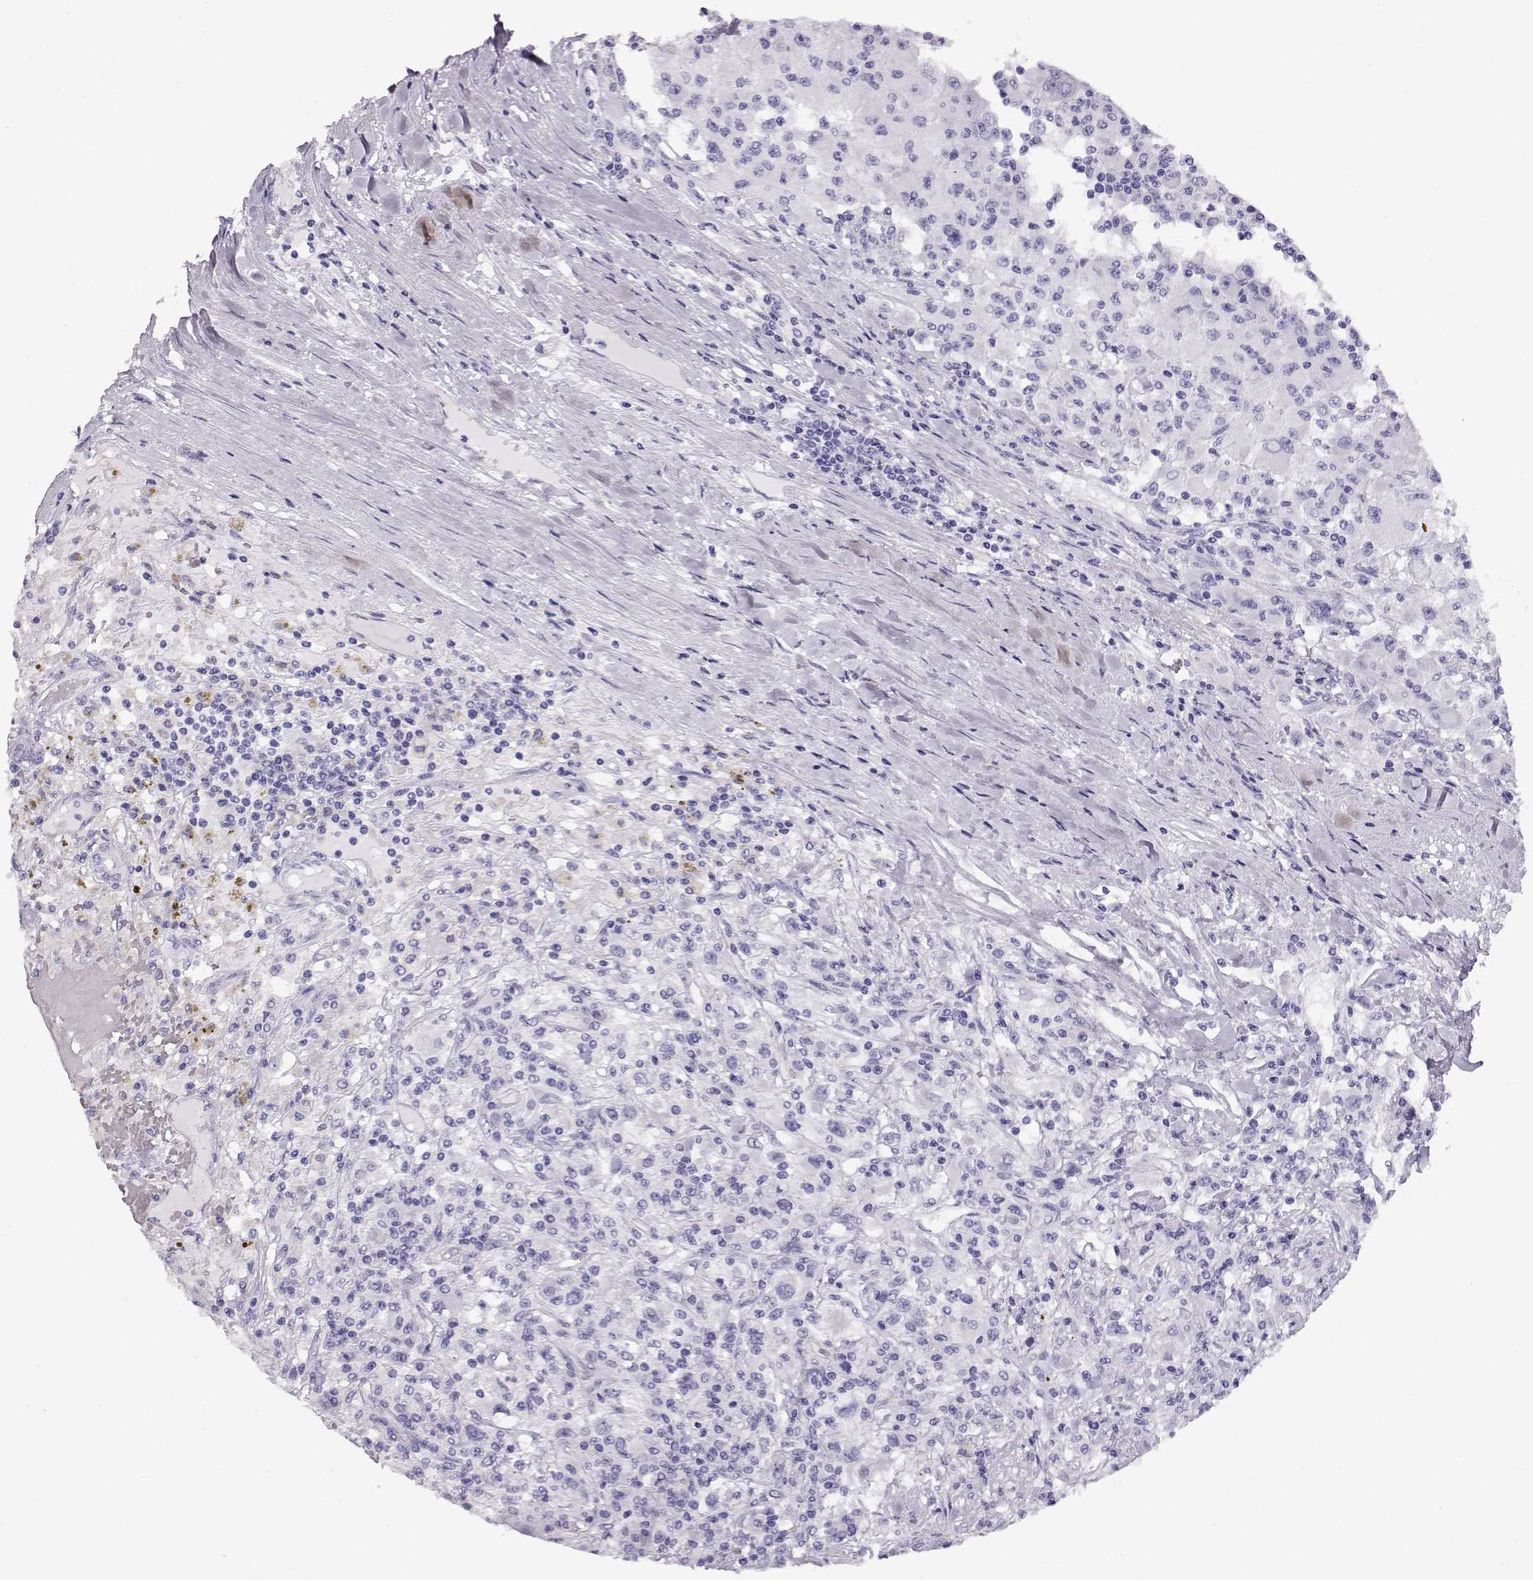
{"staining": {"intensity": "negative", "quantity": "none", "location": "none"}, "tissue": "renal cancer", "cell_type": "Tumor cells", "image_type": "cancer", "snomed": [{"axis": "morphology", "description": "Adenocarcinoma, NOS"}, {"axis": "topography", "description": "Kidney"}], "caption": "The IHC micrograph has no significant staining in tumor cells of renal cancer tissue.", "gene": "CRX", "patient": {"sex": "female", "age": 67}}